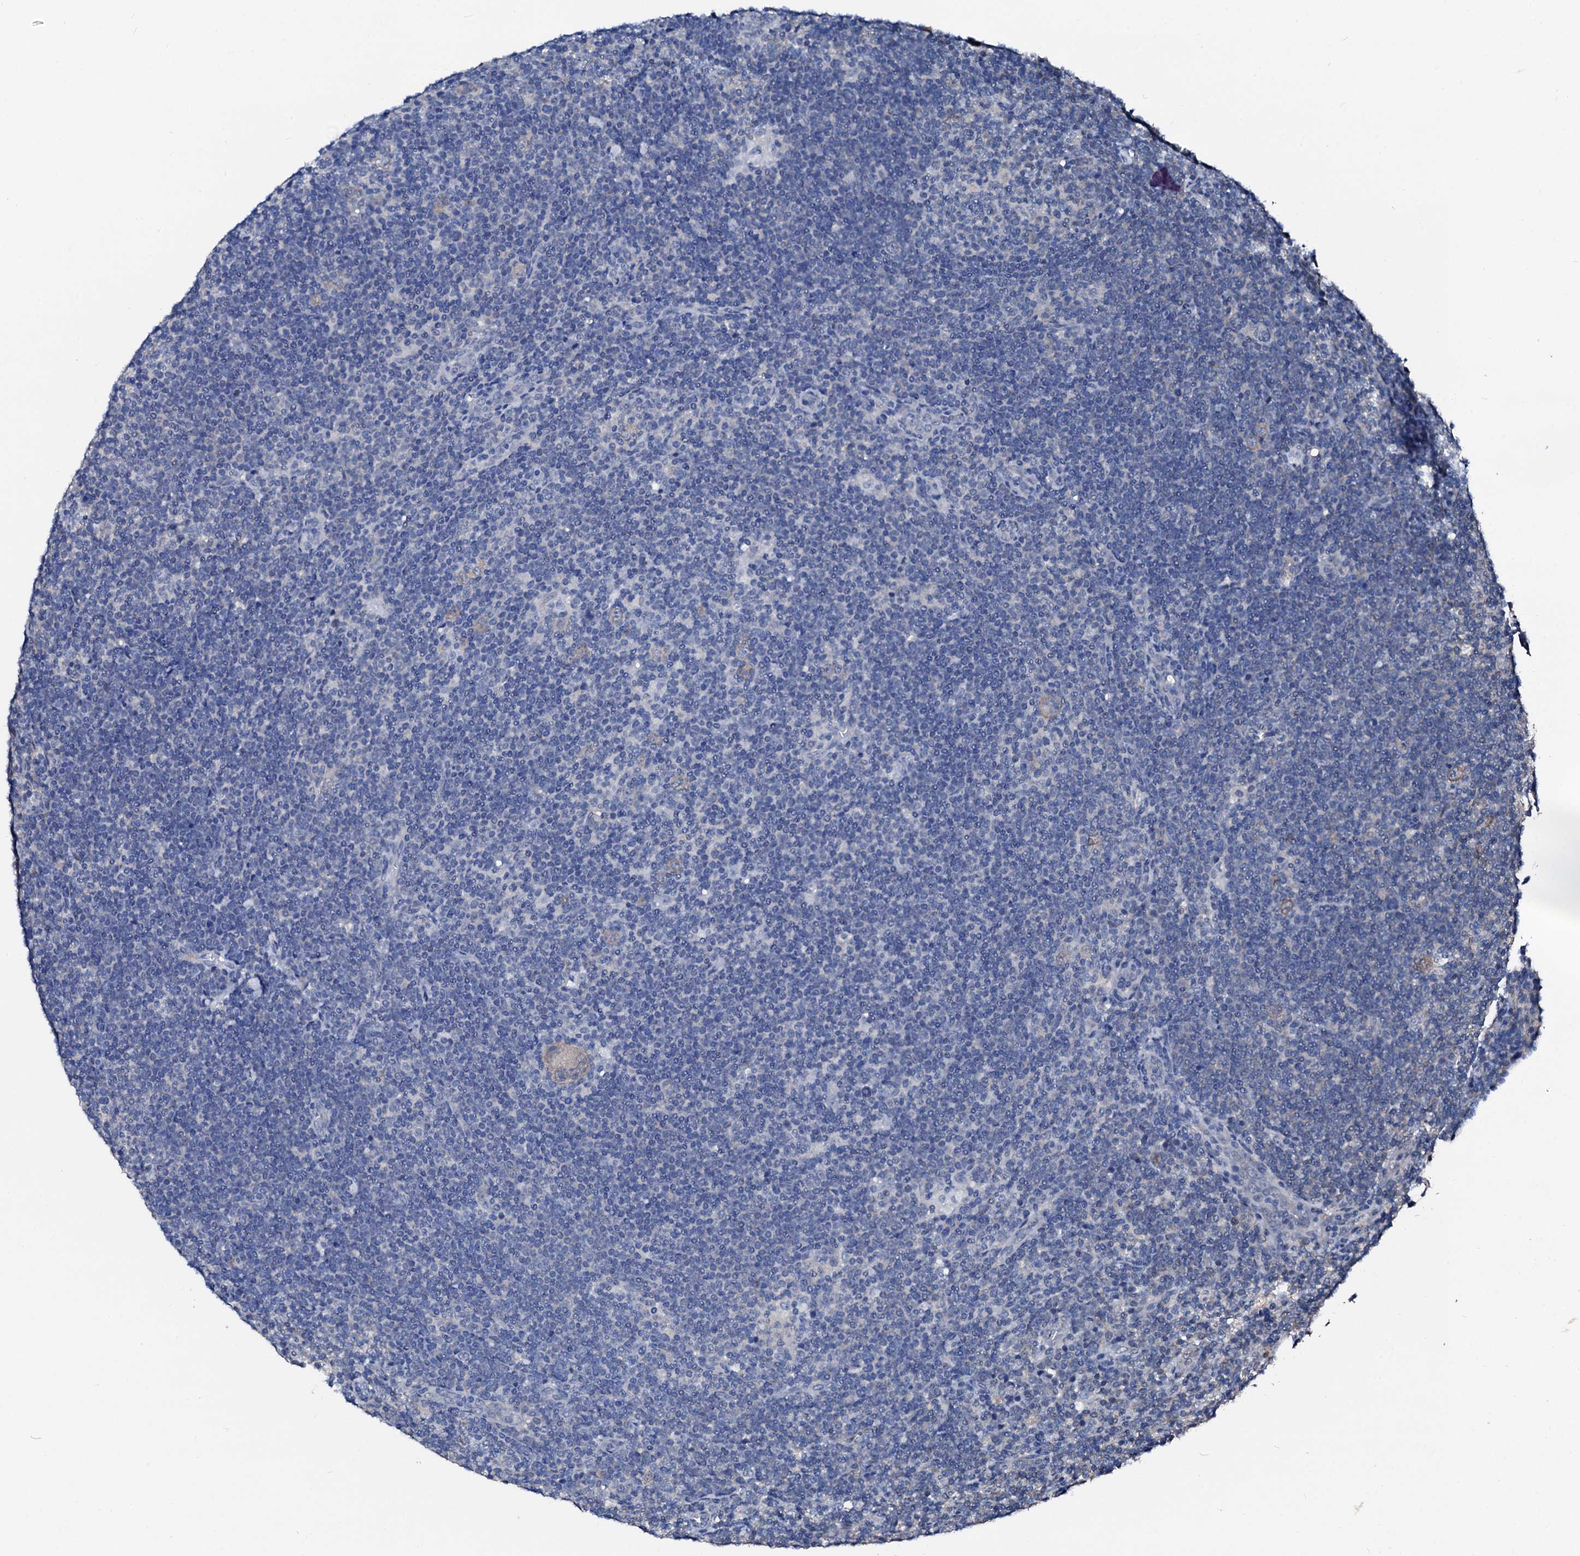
{"staining": {"intensity": "negative", "quantity": "none", "location": "none"}, "tissue": "lymphoma", "cell_type": "Tumor cells", "image_type": "cancer", "snomed": [{"axis": "morphology", "description": "Hodgkin's disease, NOS"}, {"axis": "topography", "description": "Lymph node"}], "caption": "Immunohistochemistry (IHC) image of neoplastic tissue: human Hodgkin's disease stained with DAB demonstrates no significant protein expression in tumor cells.", "gene": "CSN2", "patient": {"sex": "female", "age": 57}}